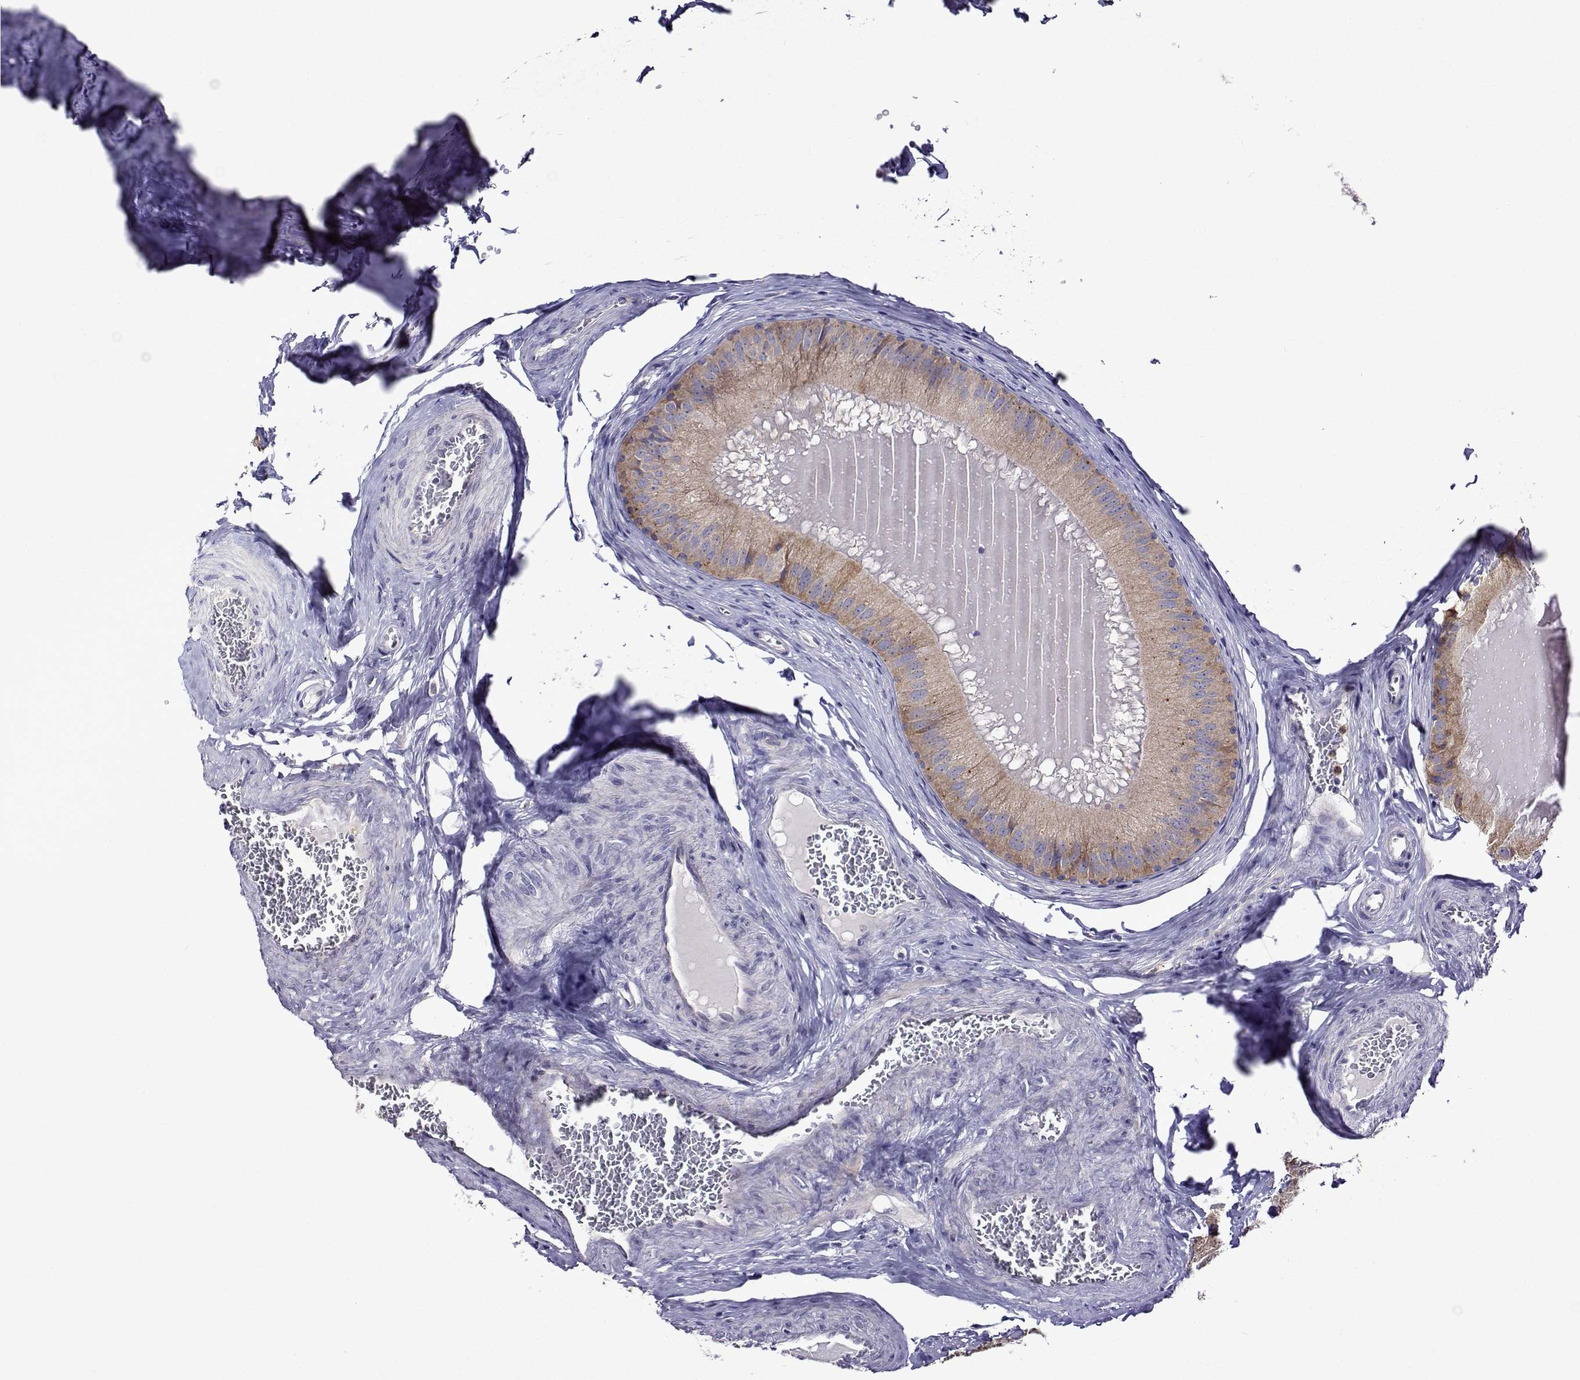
{"staining": {"intensity": "weak", "quantity": "25%-75%", "location": "cytoplasmic/membranous"}, "tissue": "epididymis", "cell_type": "Glandular cells", "image_type": "normal", "snomed": [{"axis": "morphology", "description": "Normal tissue, NOS"}, {"axis": "topography", "description": "Epididymis, spermatic cord, NOS"}], "caption": "Glandular cells exhibit low levels of weak cytoplasmic/membranous positivity in about 25%-75% of cells in benign epididymis.", "gene": "SULT2A1", "patient": {"sex": "male", "age": 39}}